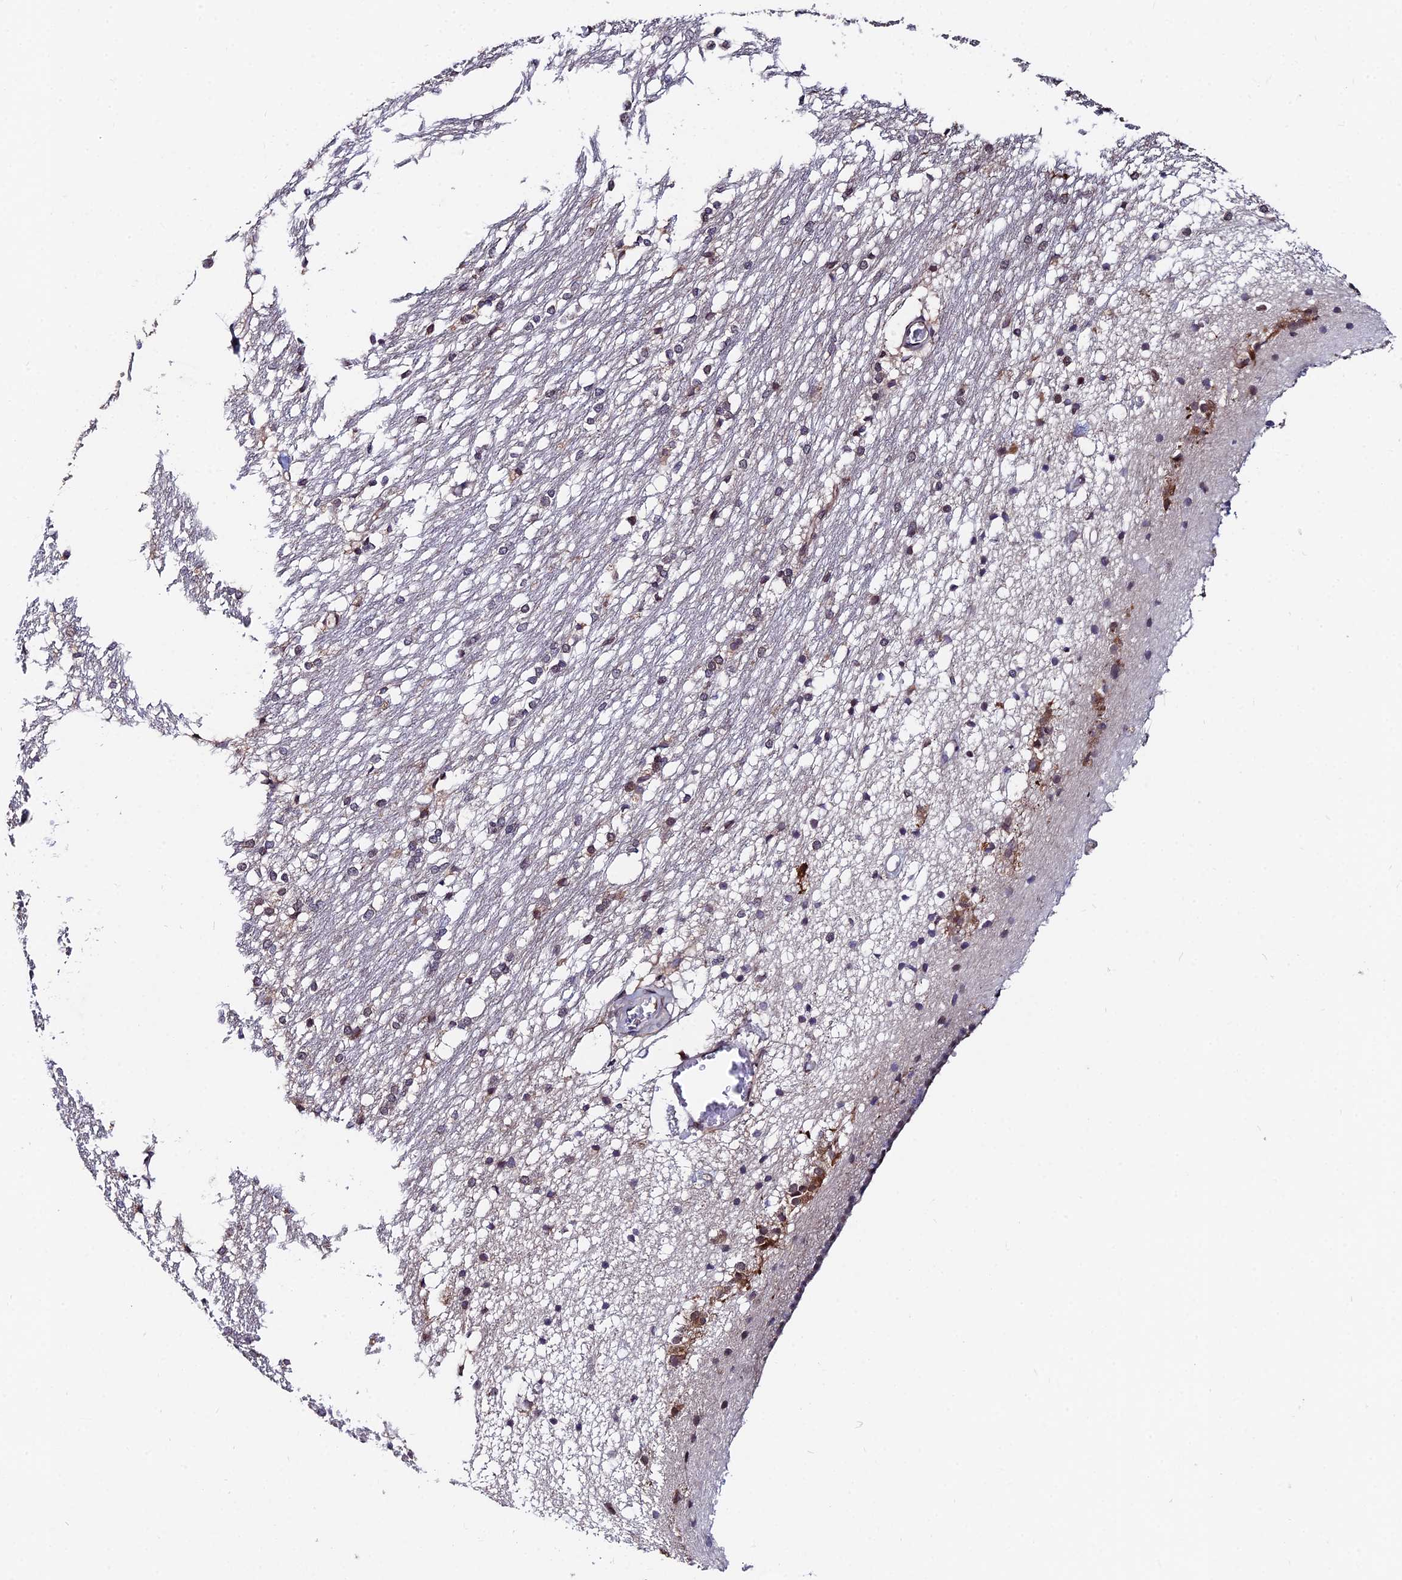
{"staining": {"intensity": "moderate", "quantity": "<25%", "location": "cytoplasmic/membranous,nuclear"}, "tissue": "caudate", "cell_type": "Glial cells", "image_type": "normal", "snomed": [{"axis": "morphology", "description": "Normal tissue, NOS"}, {"axis": "topography", "description": "Lateral ventricle wall"}], "caption": "IHC staining of unremarkable caudate, which reveals low levels of moderate cytoplasmic/membranous,nuclear positivity in approximately <25% of glial cells indicating moderate cytoplasmic/membranous,nuclear protein expression. The staining was performed using DAB (3,3'-diaminobenzidine) (brown) for protein detection and nuclei were counterstained in hematoxylin (blue).", "gene": "INPP4A", "patient": {"sex": "female", "age": 19}}